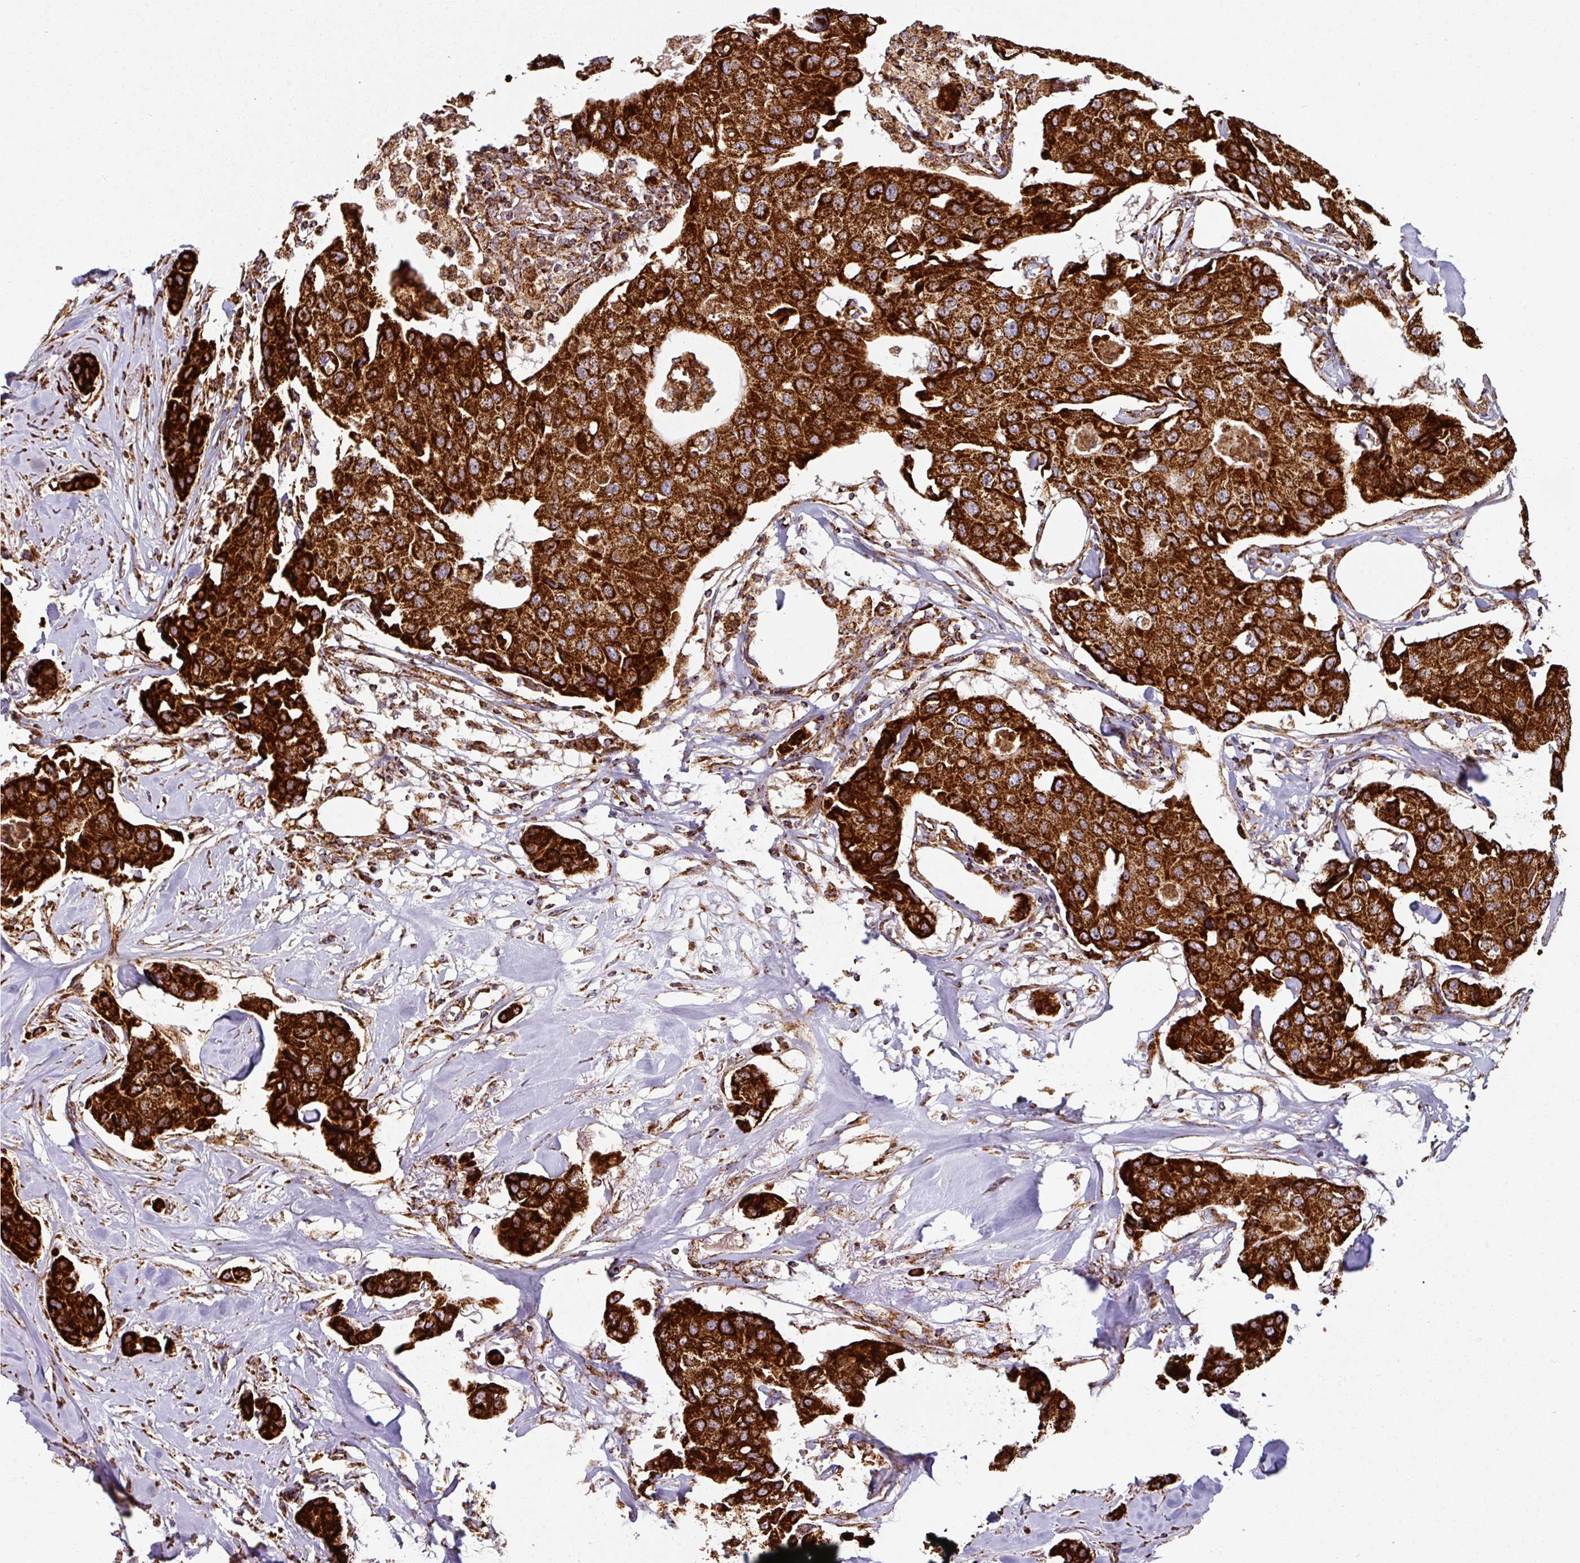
{"staining": {"intensity": "strong", "quantity": ">75%", "location": "cytoplasmic/membranous"}, "tissue": "breast cancer", "cell_type": "Tumor cells", "image_type": "cancer", "snomed": [{"axis": "morphology", "description": "Duct carcinoma"}, {"axis": "topography", "description": "Breast"}], "caption": "This photomicrograph exhibits IHC staining of human breast cancer (infiltrating ductal carcinoma), with high strong cytoplasmic/membranous staining in approximately >75% of tumor cells.", "gene": "TRAP1", "patient": {"sex": "female", "age": 80}}